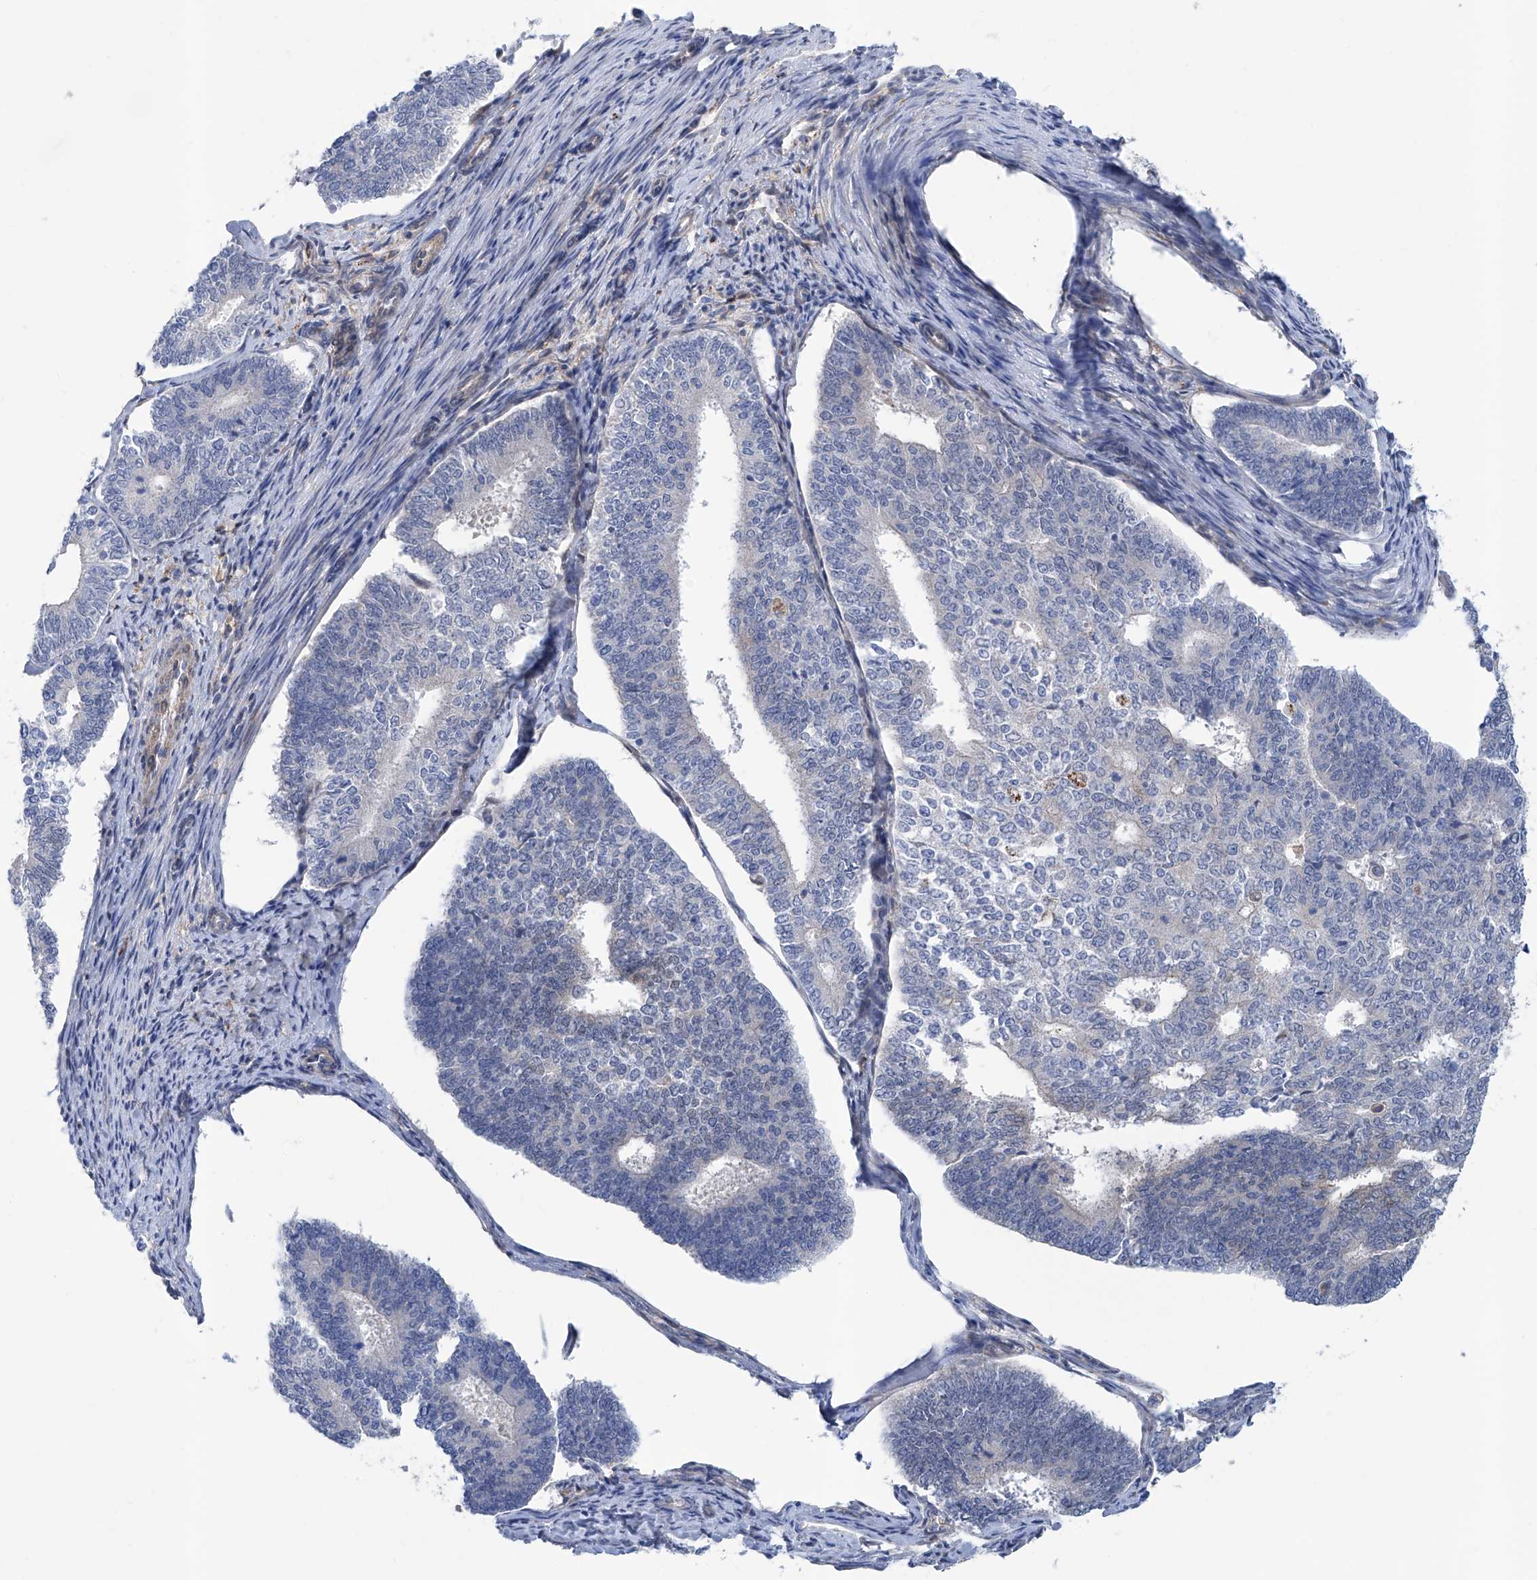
{"staining": {"intensity": "negative", "quantity": "none", "location": "none"}, "tissue": "endometrial cancer", "cell_type": "Tumor cells", "image_type": "cancer", "snomed": [{"axis": "morphology", "description": "Adenocarcinoma, NOS"}, {"axis": "topography", "description": "Endometrium"}], "caption": "High power microscopy photomicrograph of an immunohistochemistry histopathology image of endometrial cancer, revealing no significant expression in tumor cells.", "gene": "TNN", "patient": {"sex": "female", "age": 70}}